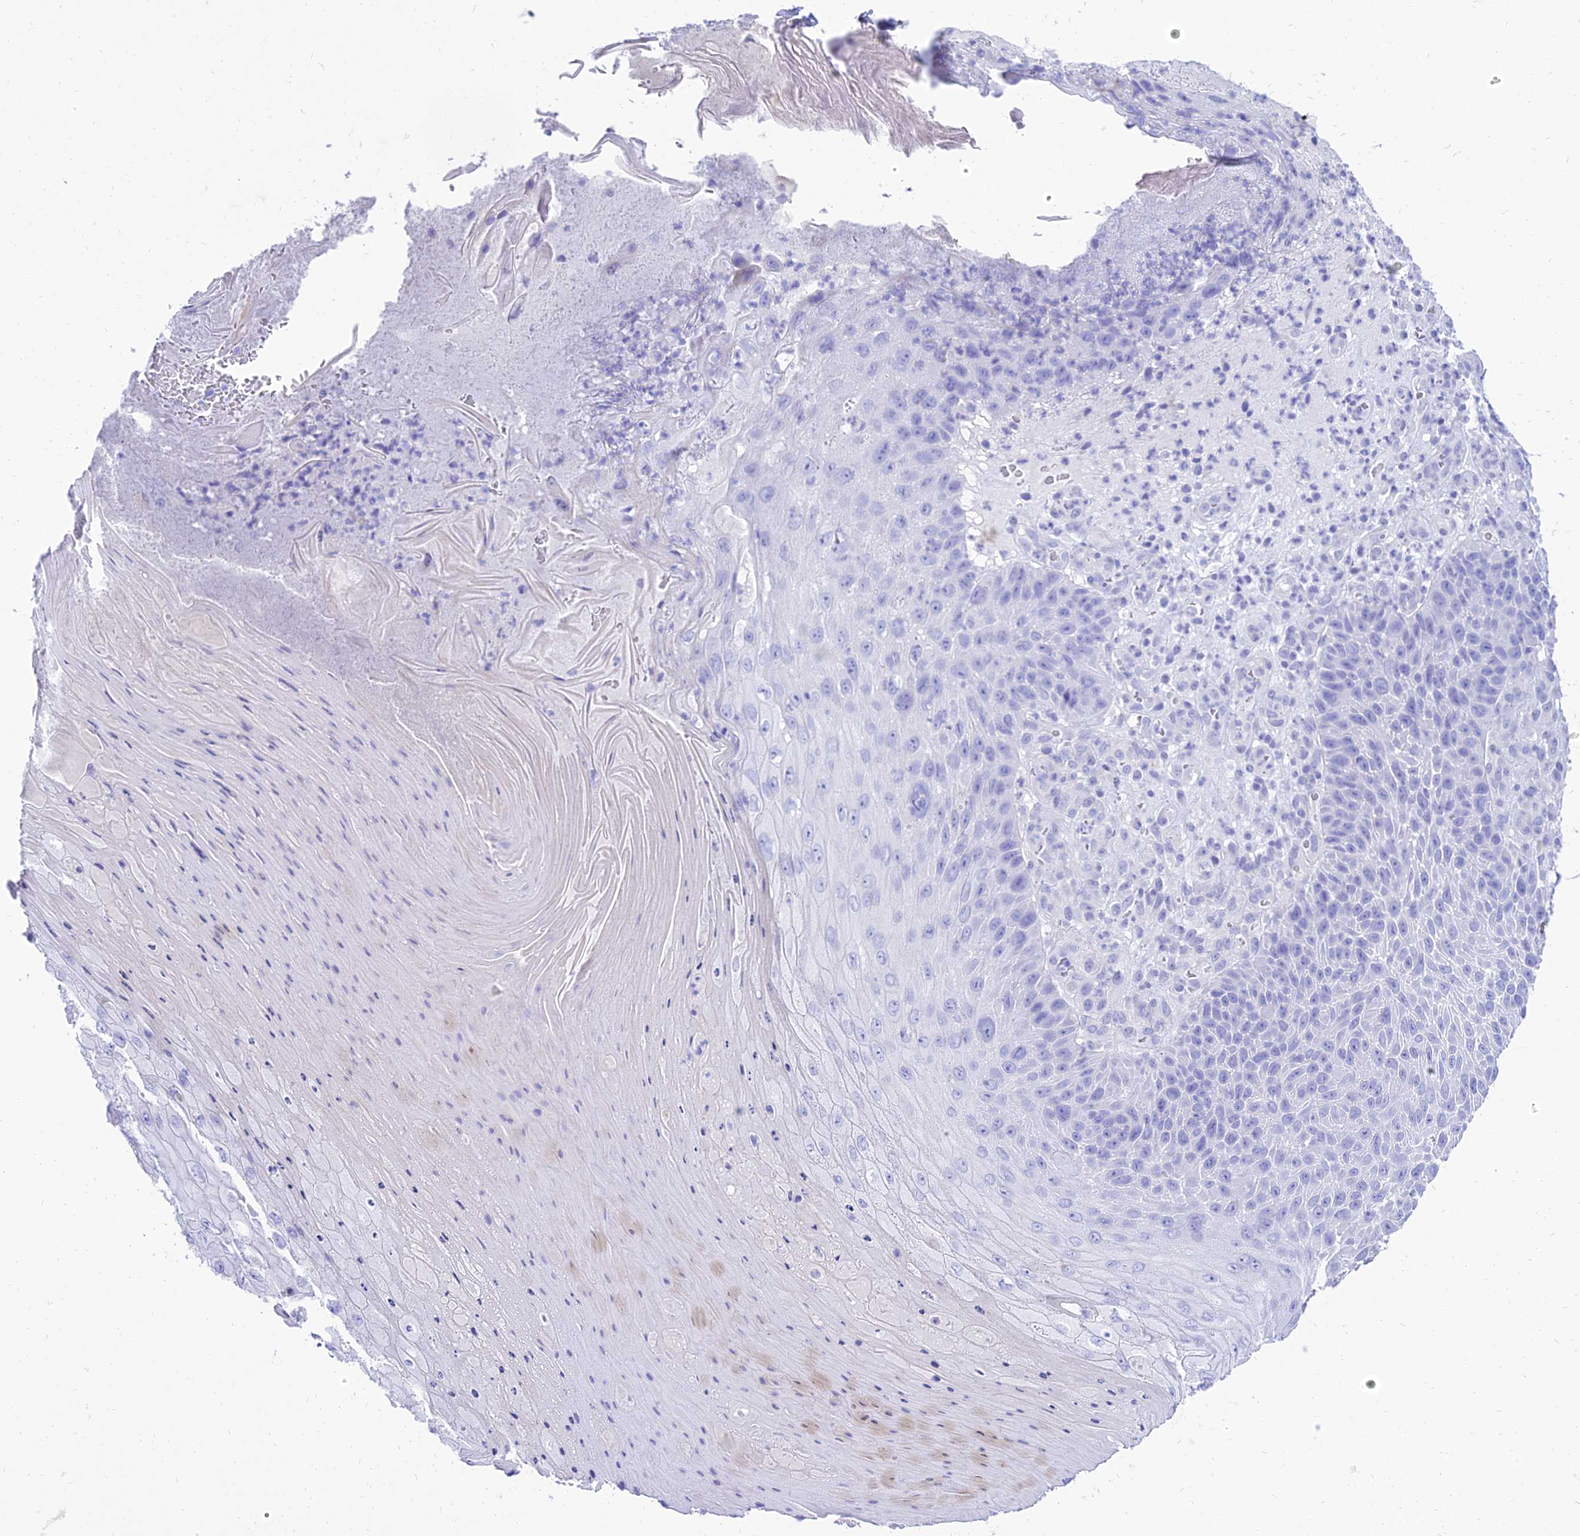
{"staining": {"intensity": "negative", "quantity": "none", "location": "none"}, "tissue": "skin cancer", "cell_type": "Tumor cells", "image_type": "cancer", "snomed": [{"axis": "morphology", "description": "Squamous cell carcinoma, NOS"}, {"axis": "topography", "description": "Skin"}], "caption": "Tumor cells show no significant protein staining in squamous cell carcinoma (skin). Brightfield microscopy of immunohistochemistry (IHC) stained with DAB (brown) and hematoxylin (blue), captured at high magnification.", "gene": "TAC3", "patient": {"sex": "female", "age": 88}}